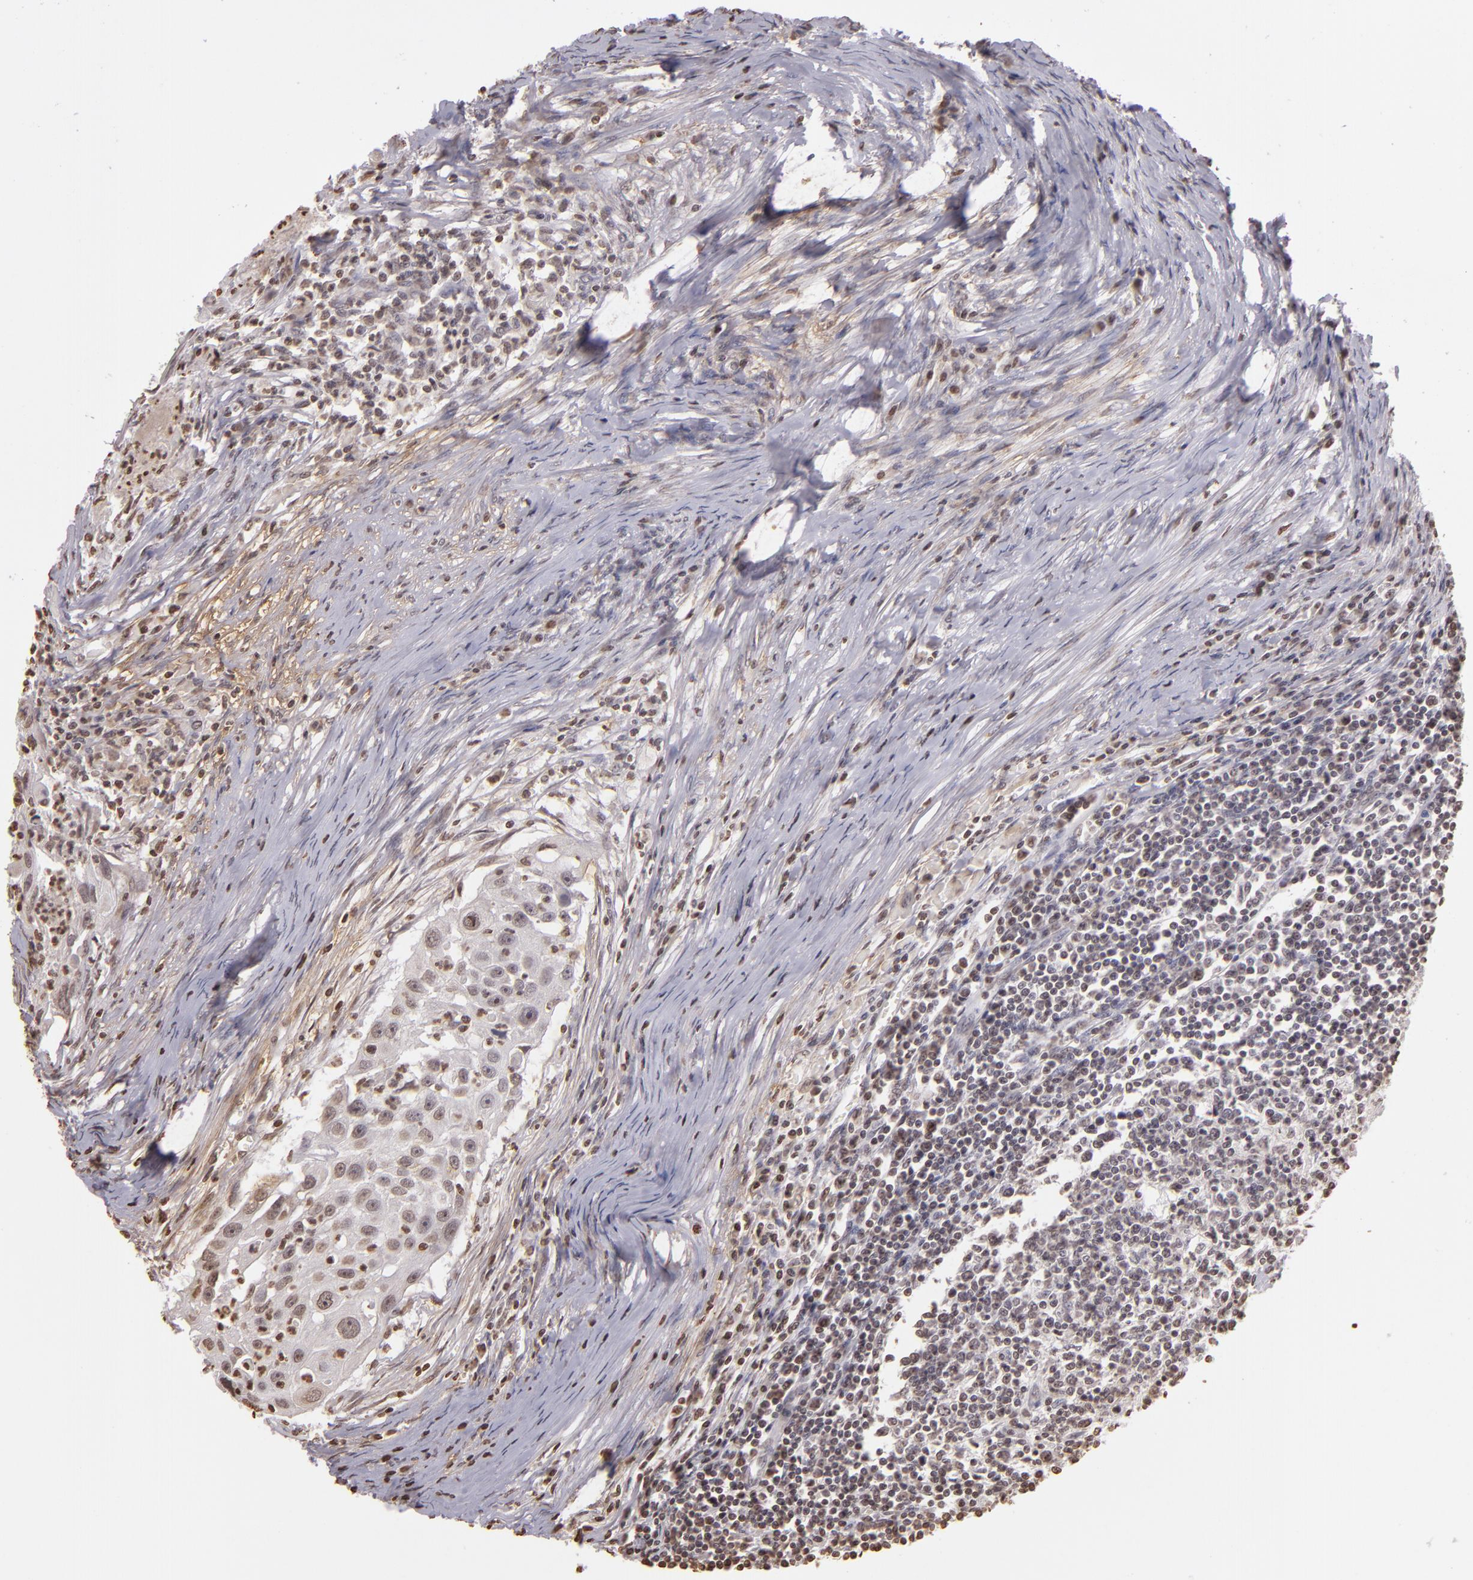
{"staining": {"intensity": "weak", "quantity": "25%-75%", "location": "nuclear"}, "tissue": "head and neck cancer", "cell_type": "Tumor cells", "image_type": "cancer", "snomed": [{"axis": "morphology", "description": "Squamous cell carcinoma, NOS"}, {"axis": "topography", "description": "Head-Neck"}], "caption": "Protein expression analysis of human head and neck cancer reveals weak nuclear staining in about 25%-75% of tumor cells.", "gene": "THRB", "patient": {"sex": "male", "age": 64}}